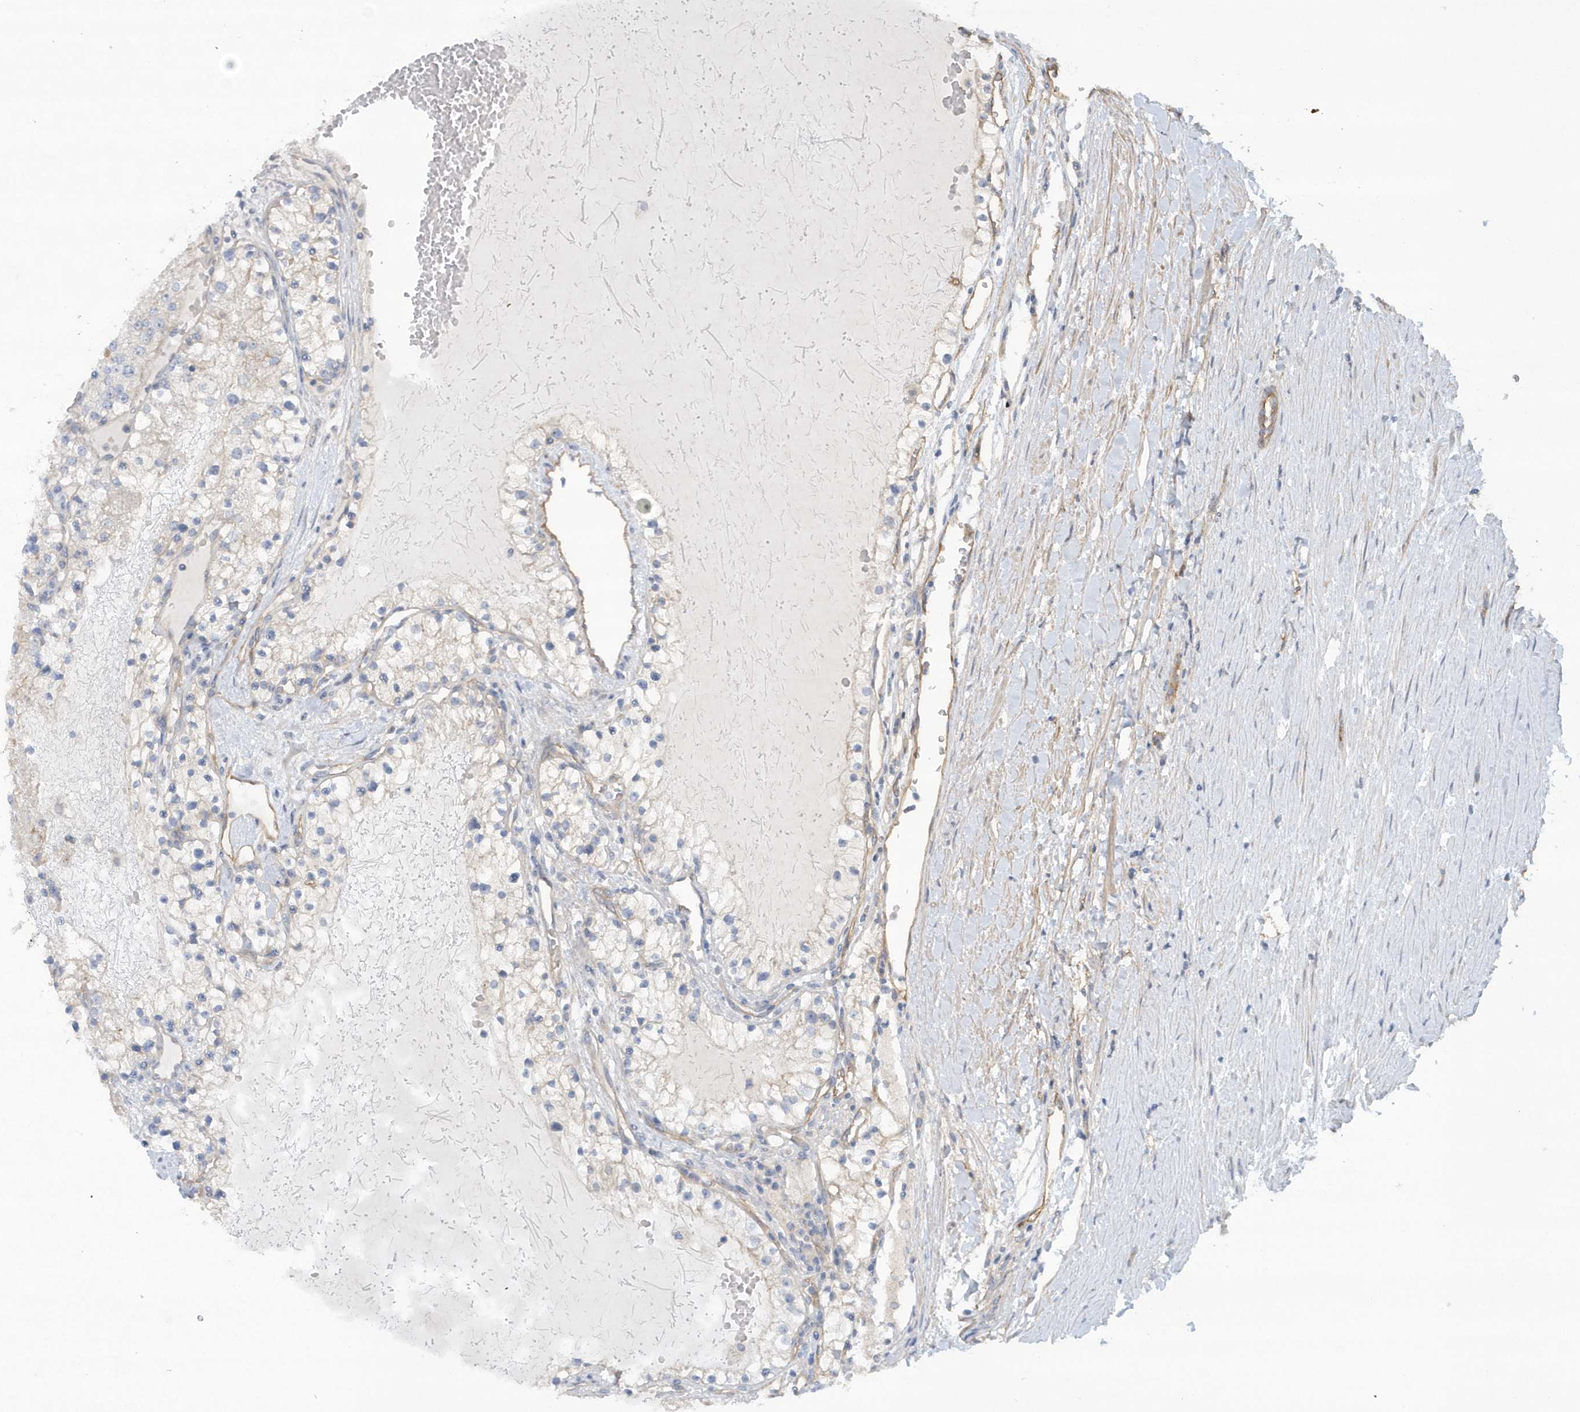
{"staining": {"intensity": "negative", "quantity": "none", "location": "none"}, "tissue": "renal cancer", "cell_type": "Tumor cells", "image_type": "cancer", "snomed": [{"axis": "morphology", "description": "Normal tissue, NOS"}, {"axis": "morphology", "description": "Adenocarcinoma, NOS"}, {"axis": "topography", "description": "Kidney"}], "caption": "Micrograph shows no significant protein staining in tumor cells of renal cancer (adenocarcinoma).", "gene": "RAI14", "patient": {"sex": "male", "age": 68}}